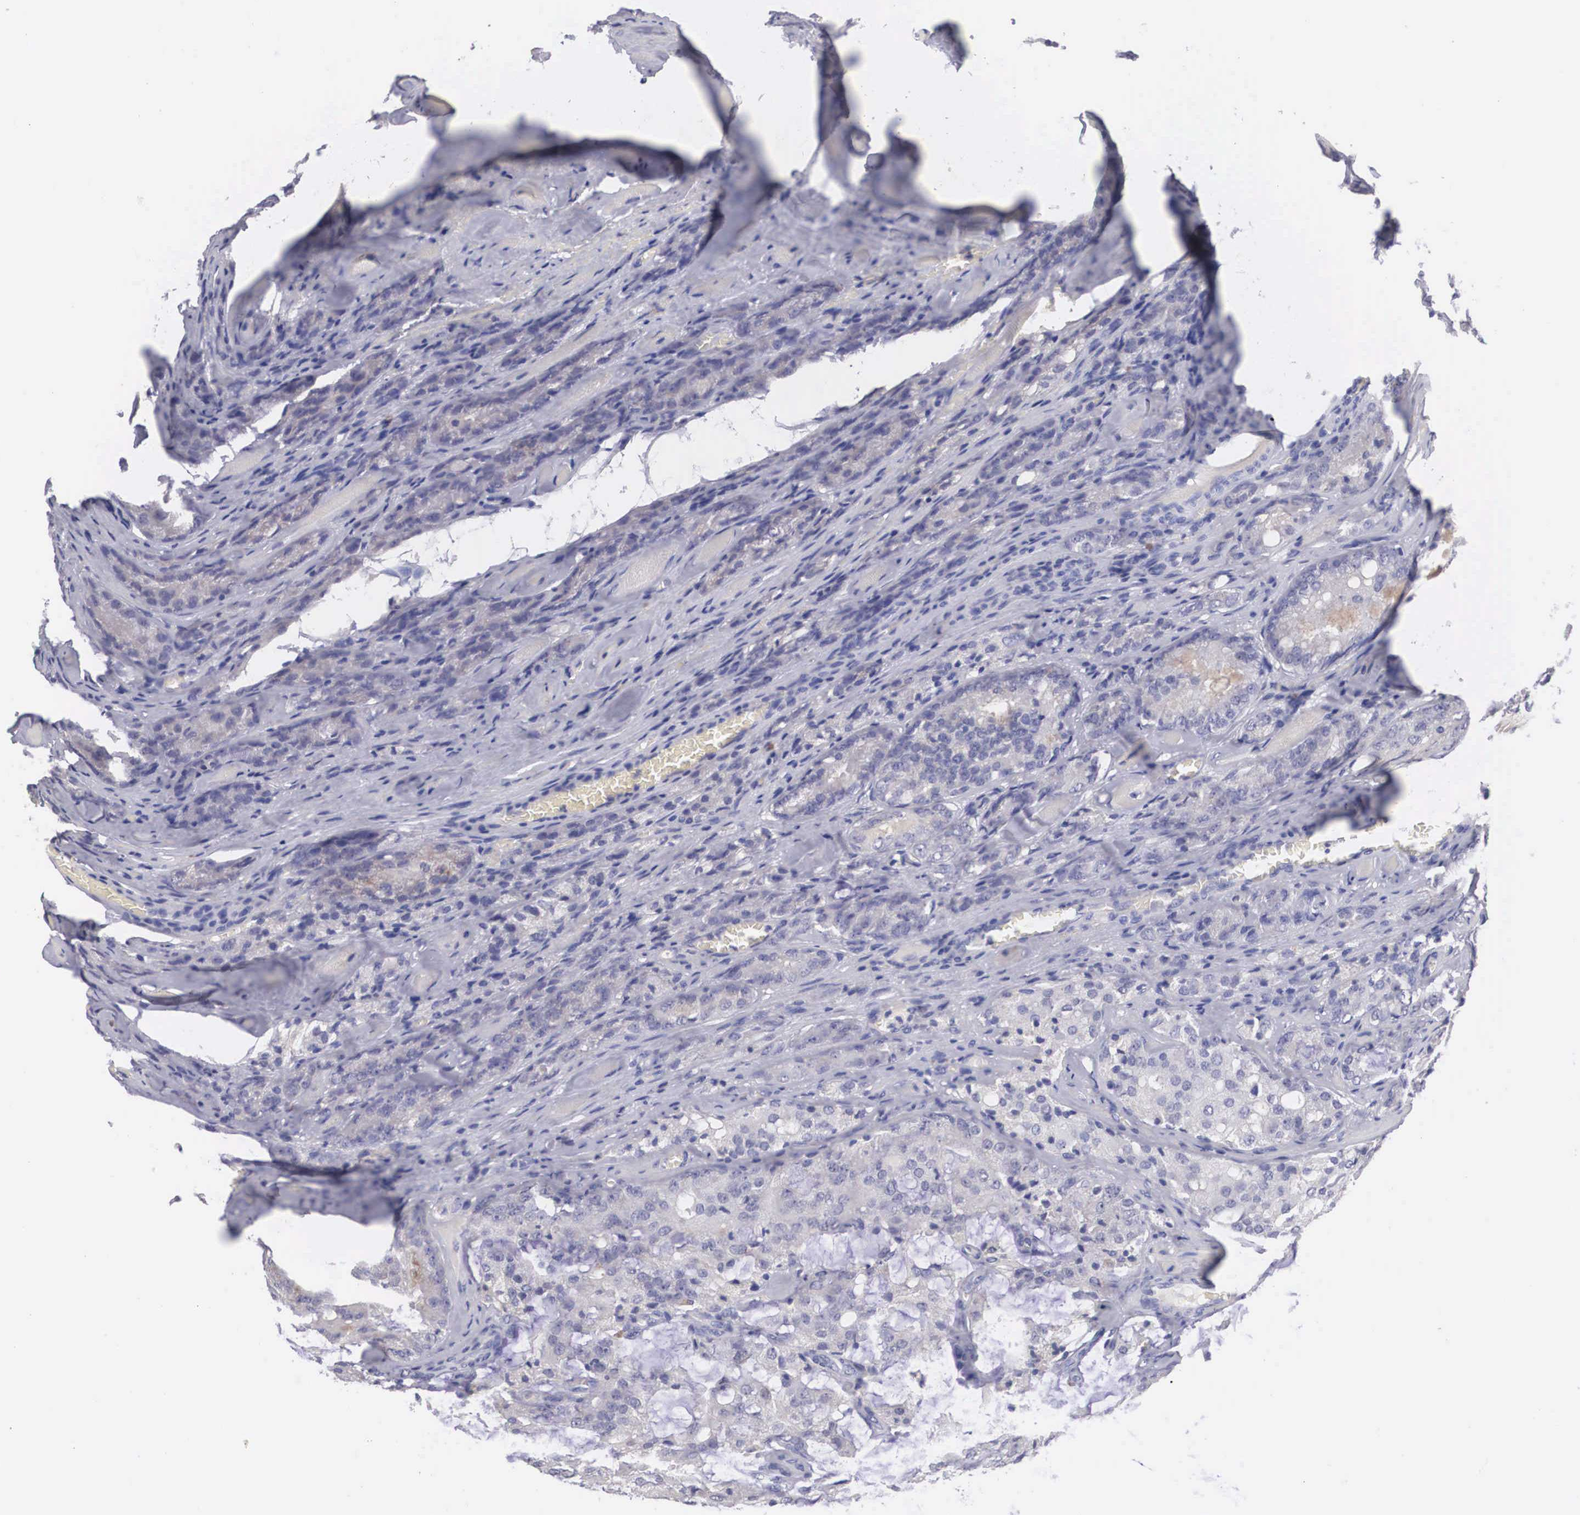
{"staining": {"intensity": "negative", "quantity": "none", "location": "none"}, "tissue": "prostate cancer", "cell_type": "Tumor cells", "image_type": "cancer", "snomed": [{"axis": "morphology", "description": "Adenocarcinoma, Medium grade"}, {"axis": "topography", "description": "Prostate"}], "caption": "The photomicrograph shows no staining of tumor cells in prostate adenocarcinoma (medium-grade).", "gene": "ABHD4", "patient": {"sex": "male", "age": 60}}